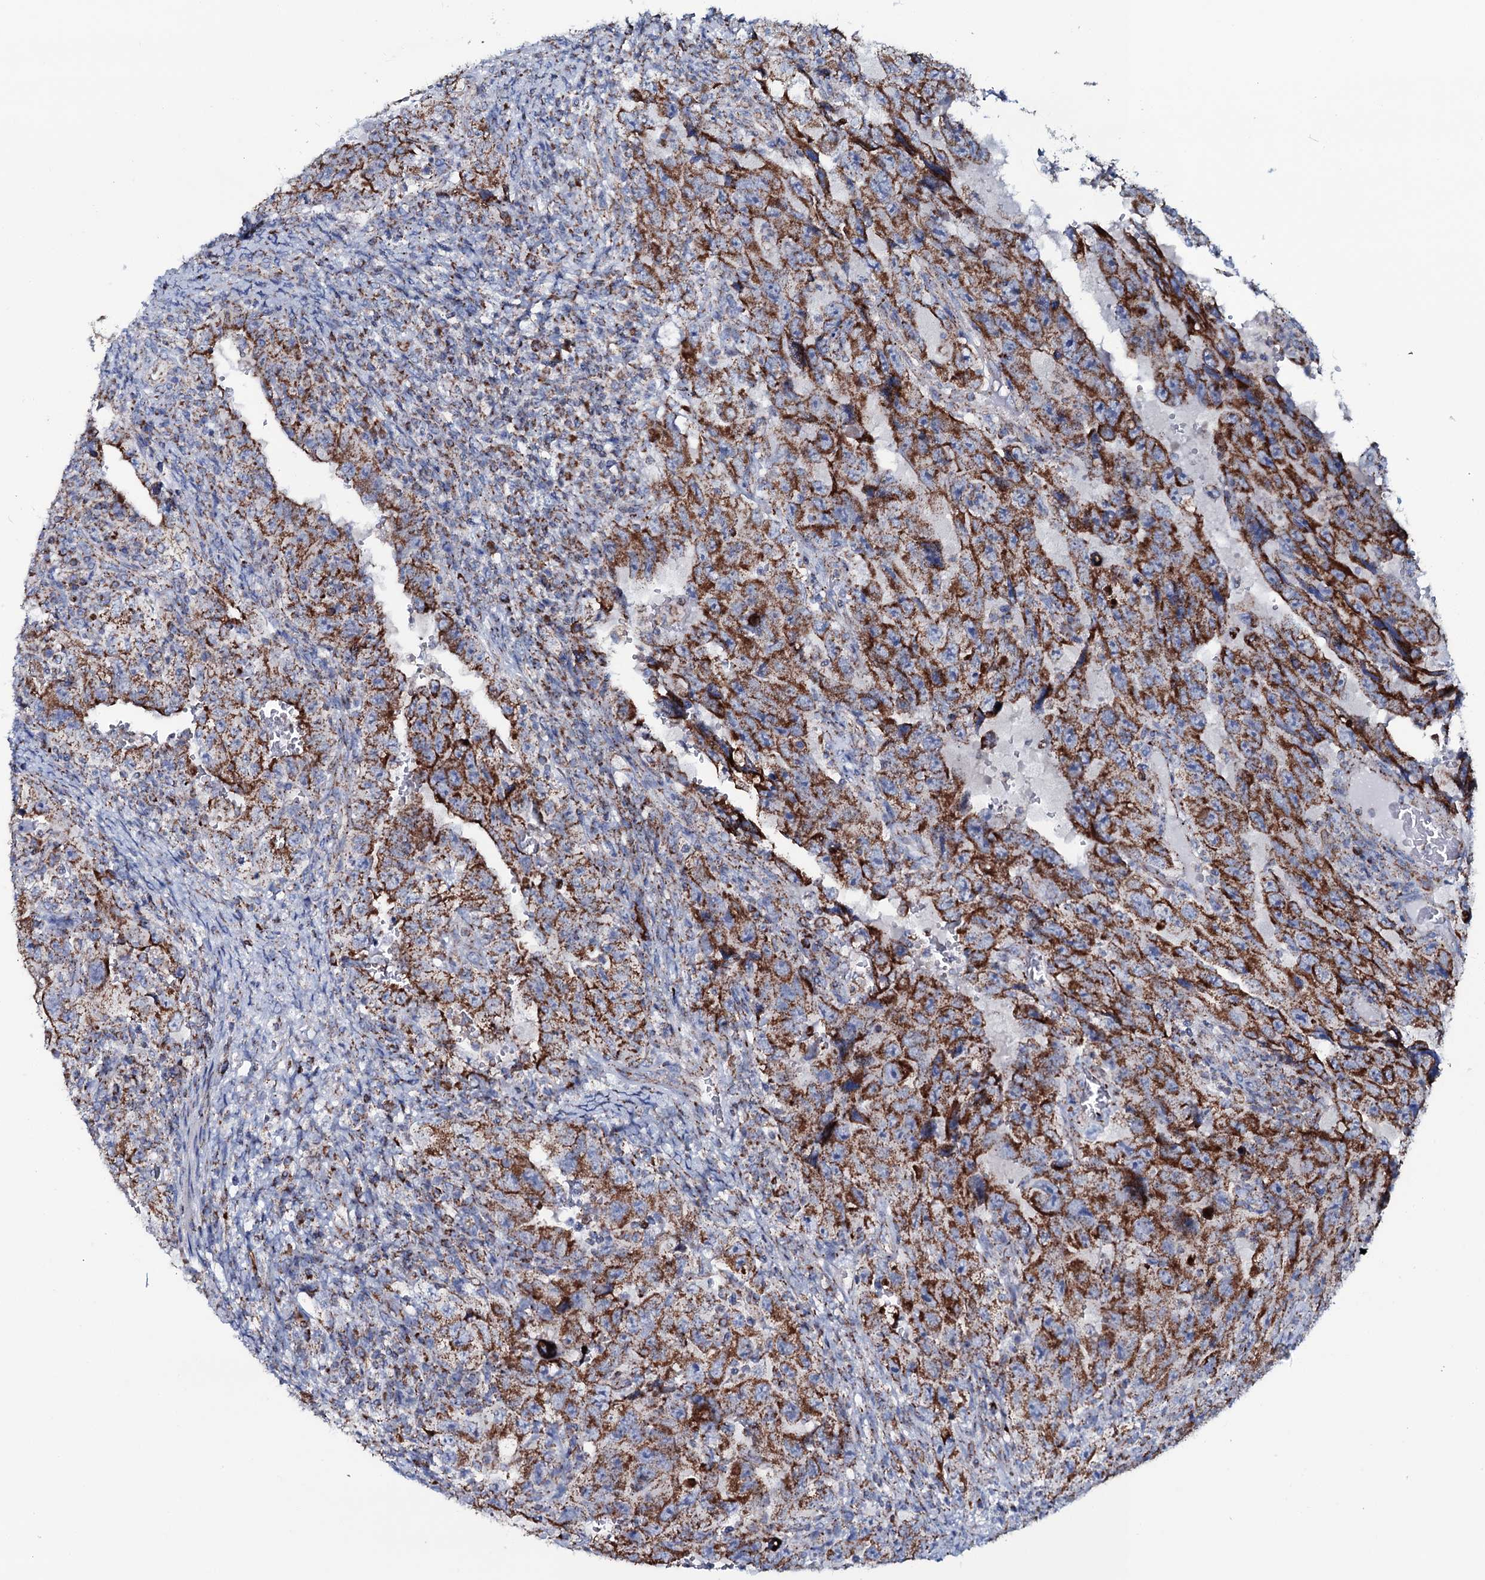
{"staining": {"intensity": "strong", "quantity": ">75%", "location": "cytoplasmic/membranous"}, "tissue": "testis cancer", "cell_type": "Tumor cells", "image_type": "cancer", "snomed": [{"axis": "morphology", "description": "Carcinoma, Embryonal, NOS"}, {"axis": "topography", "description": "Testis"}], "caption": "A brown stain highlights strong cytoplasmic/membranous expression of a protein in human testis cancer tumor cells.", "gene": "MRPS35", "patient": {"sex": "male", "age": 26}}